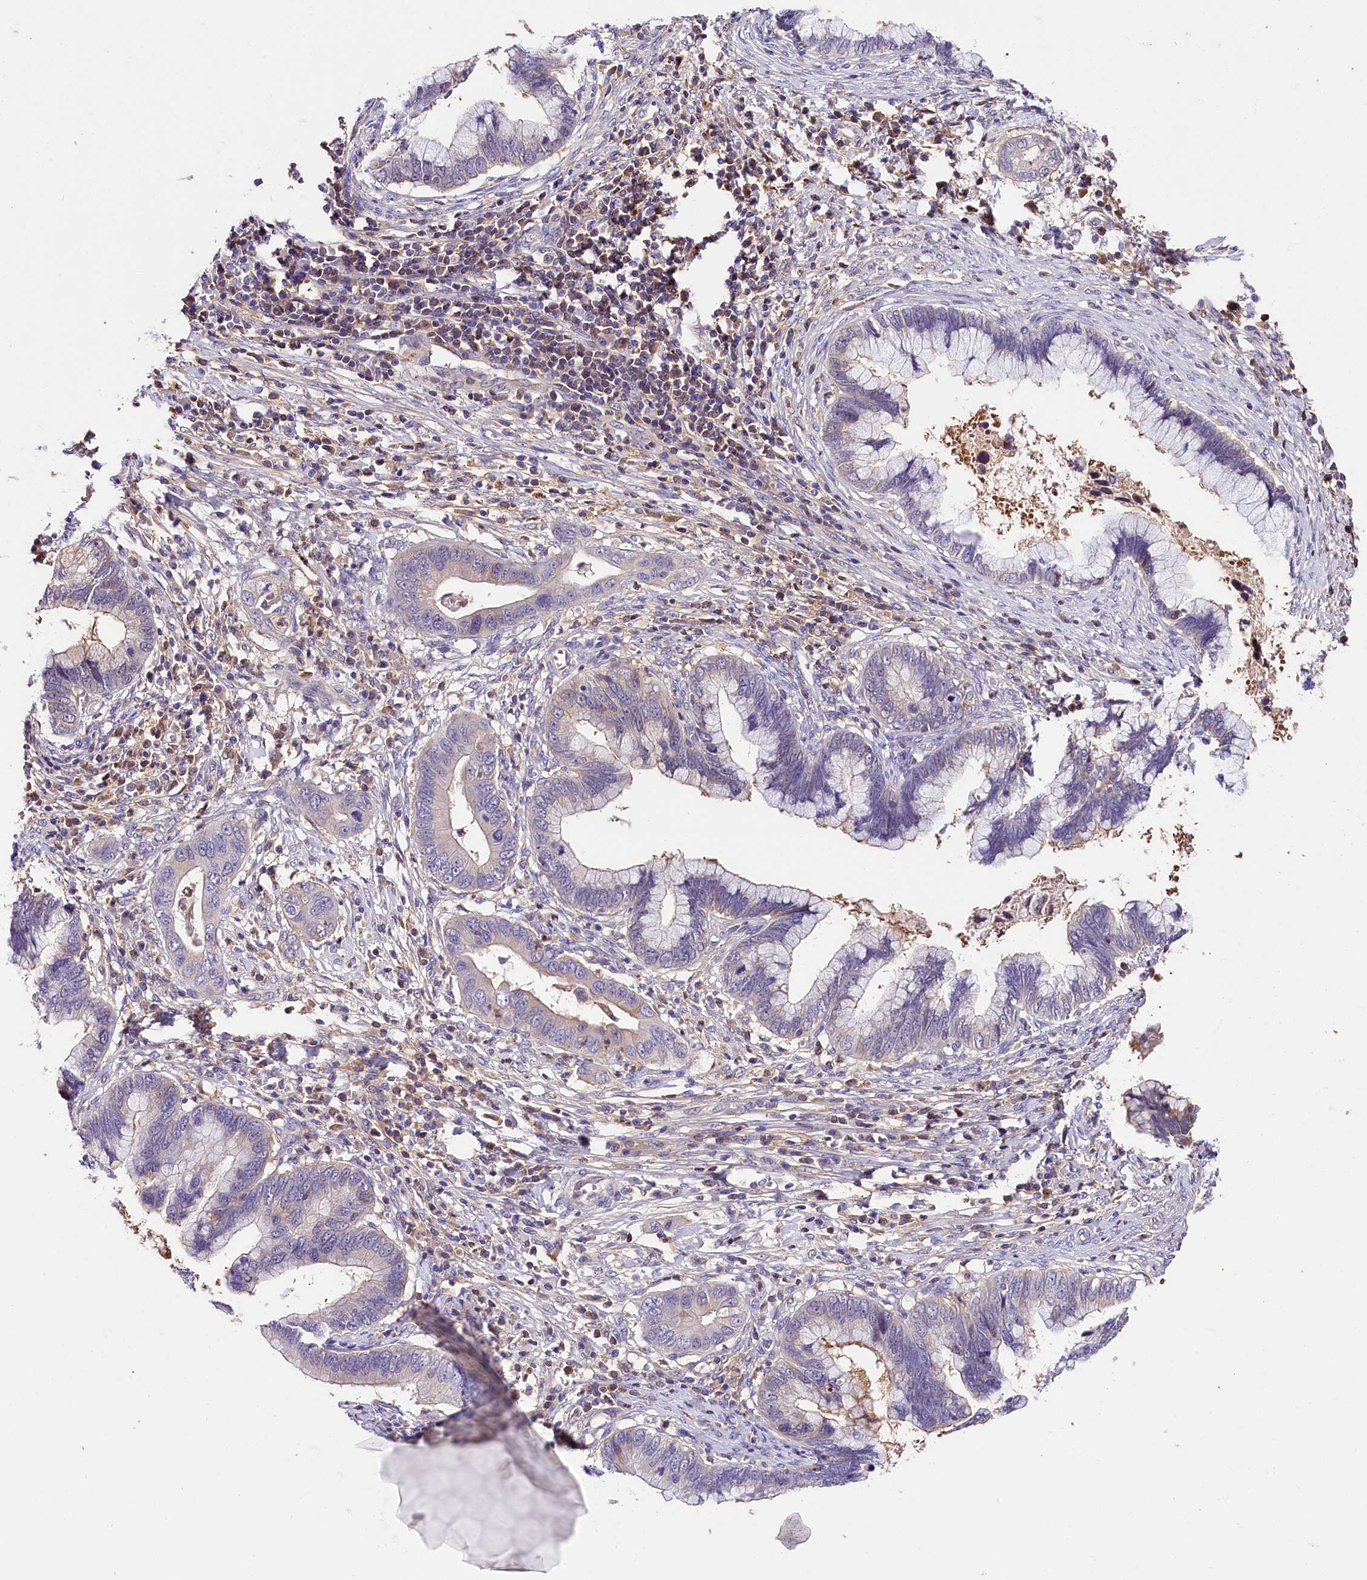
{"staining": {"intensity": "negative", "quantity": "none", "location": "none"}, "tissue": "cervical cancer", "cell_type": "Tumor cells", "image_type": "cancer", "snomed": [{"axis": "morphology", "description": "Adenocarcinoma, NOS"}, {"axis": "topography", "description": "Cervix"}], "caption": "This is an IHC histopathology image of adenocarcinoma (cervical). There is no staining in tumor cells.", "gene": "ARMC6", "patient": {"sex": "female", "age": 44}}